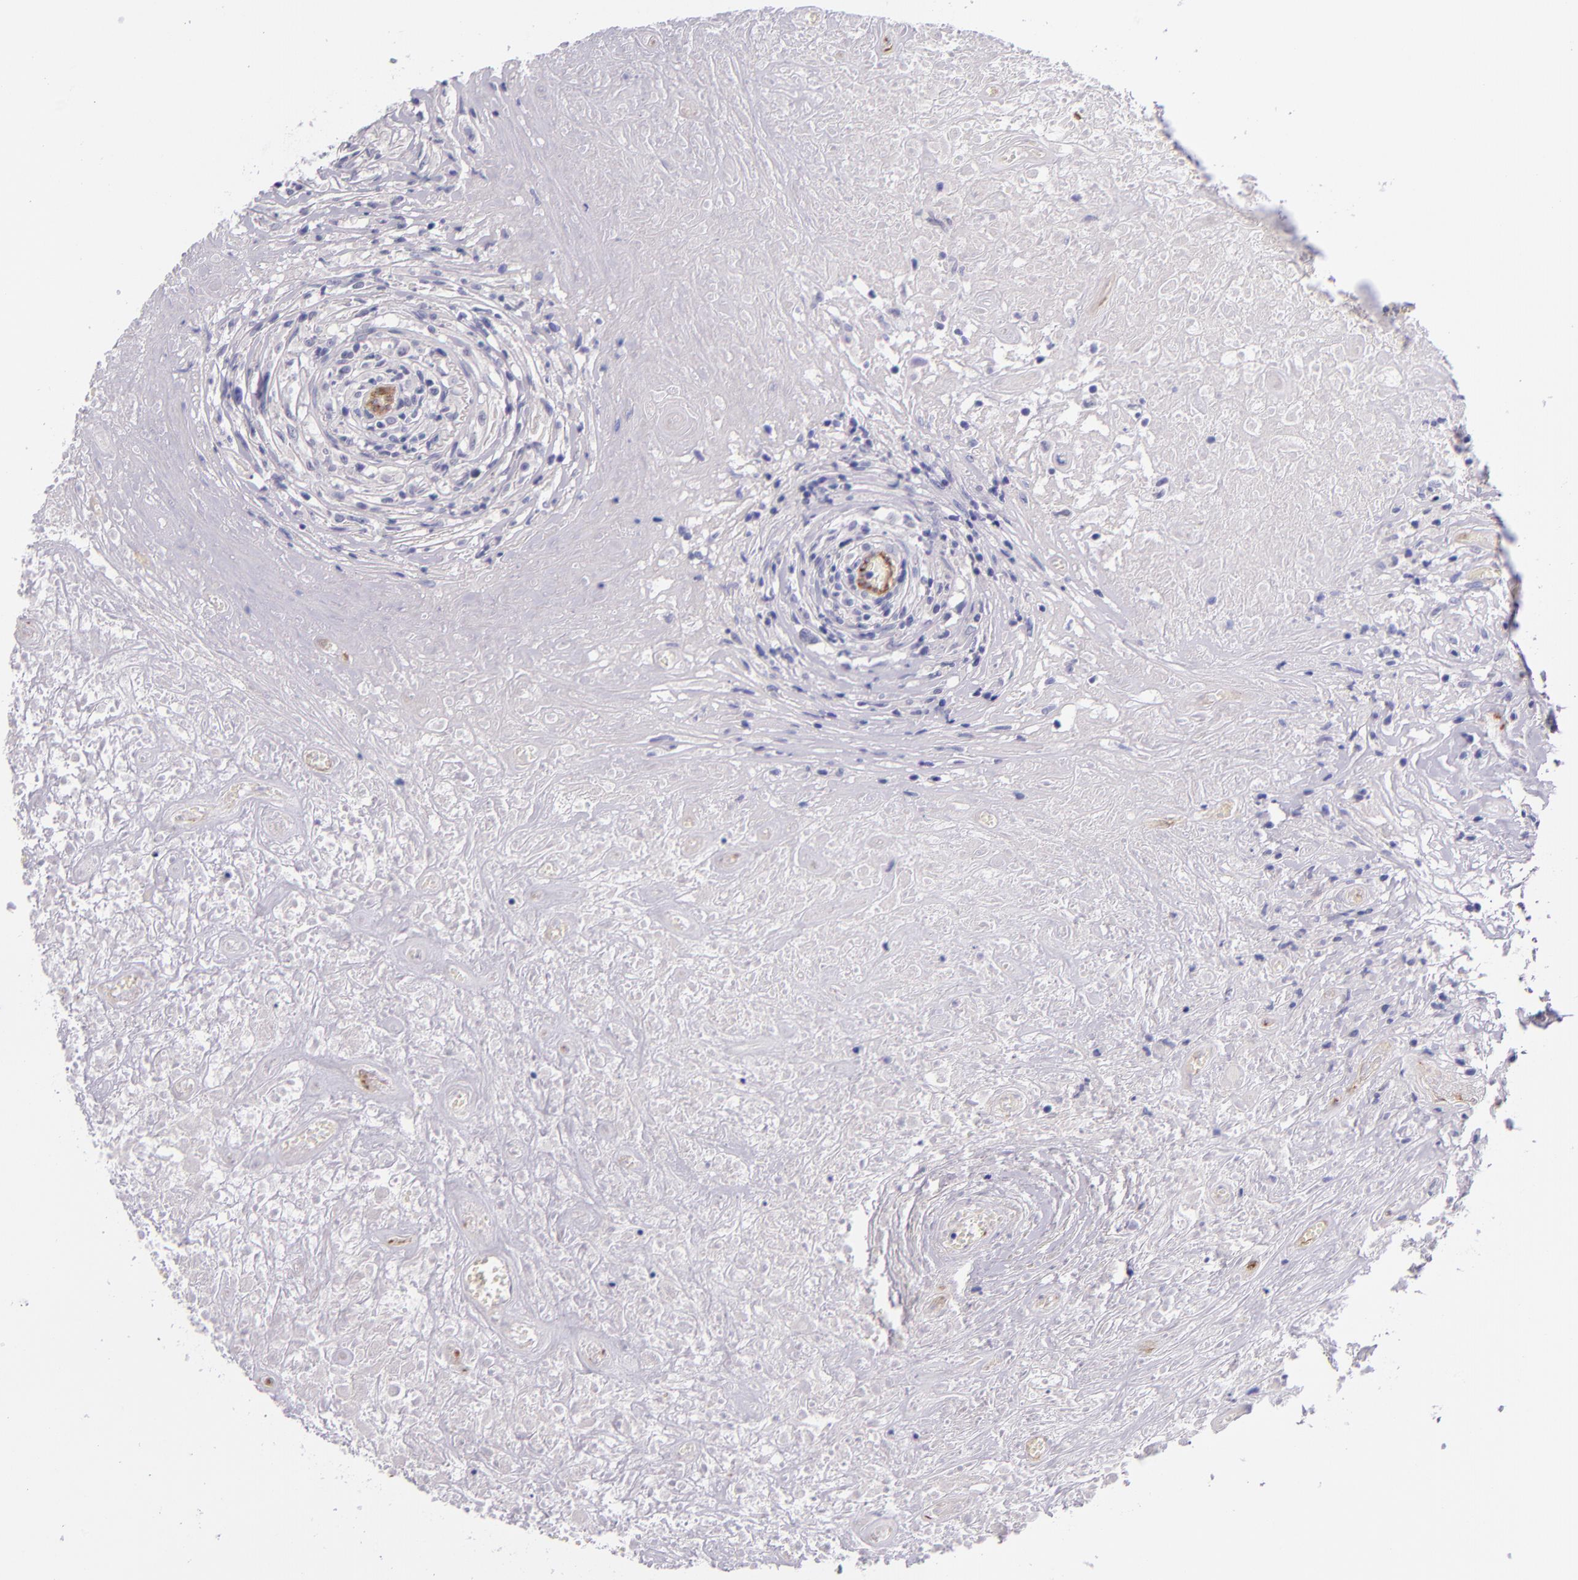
{"staining": {"intensity": "negative", "quantity": "none", "location": "none"}, "tissue": "lymphoma", "cell_type": "Tumor cells", "image_type": "cancer", "snomed": [{"axis": "morphology", "description": "Hodgkin's disease, NOS"}, {"axis": "topography", "description": "Lymph node"}], "caption": "Immunohistochemistry of human Hodgkin's disease displays no expression in tumor cells.", "gene": "NOS3", "patient": {"sex": "male", "age": 46}}